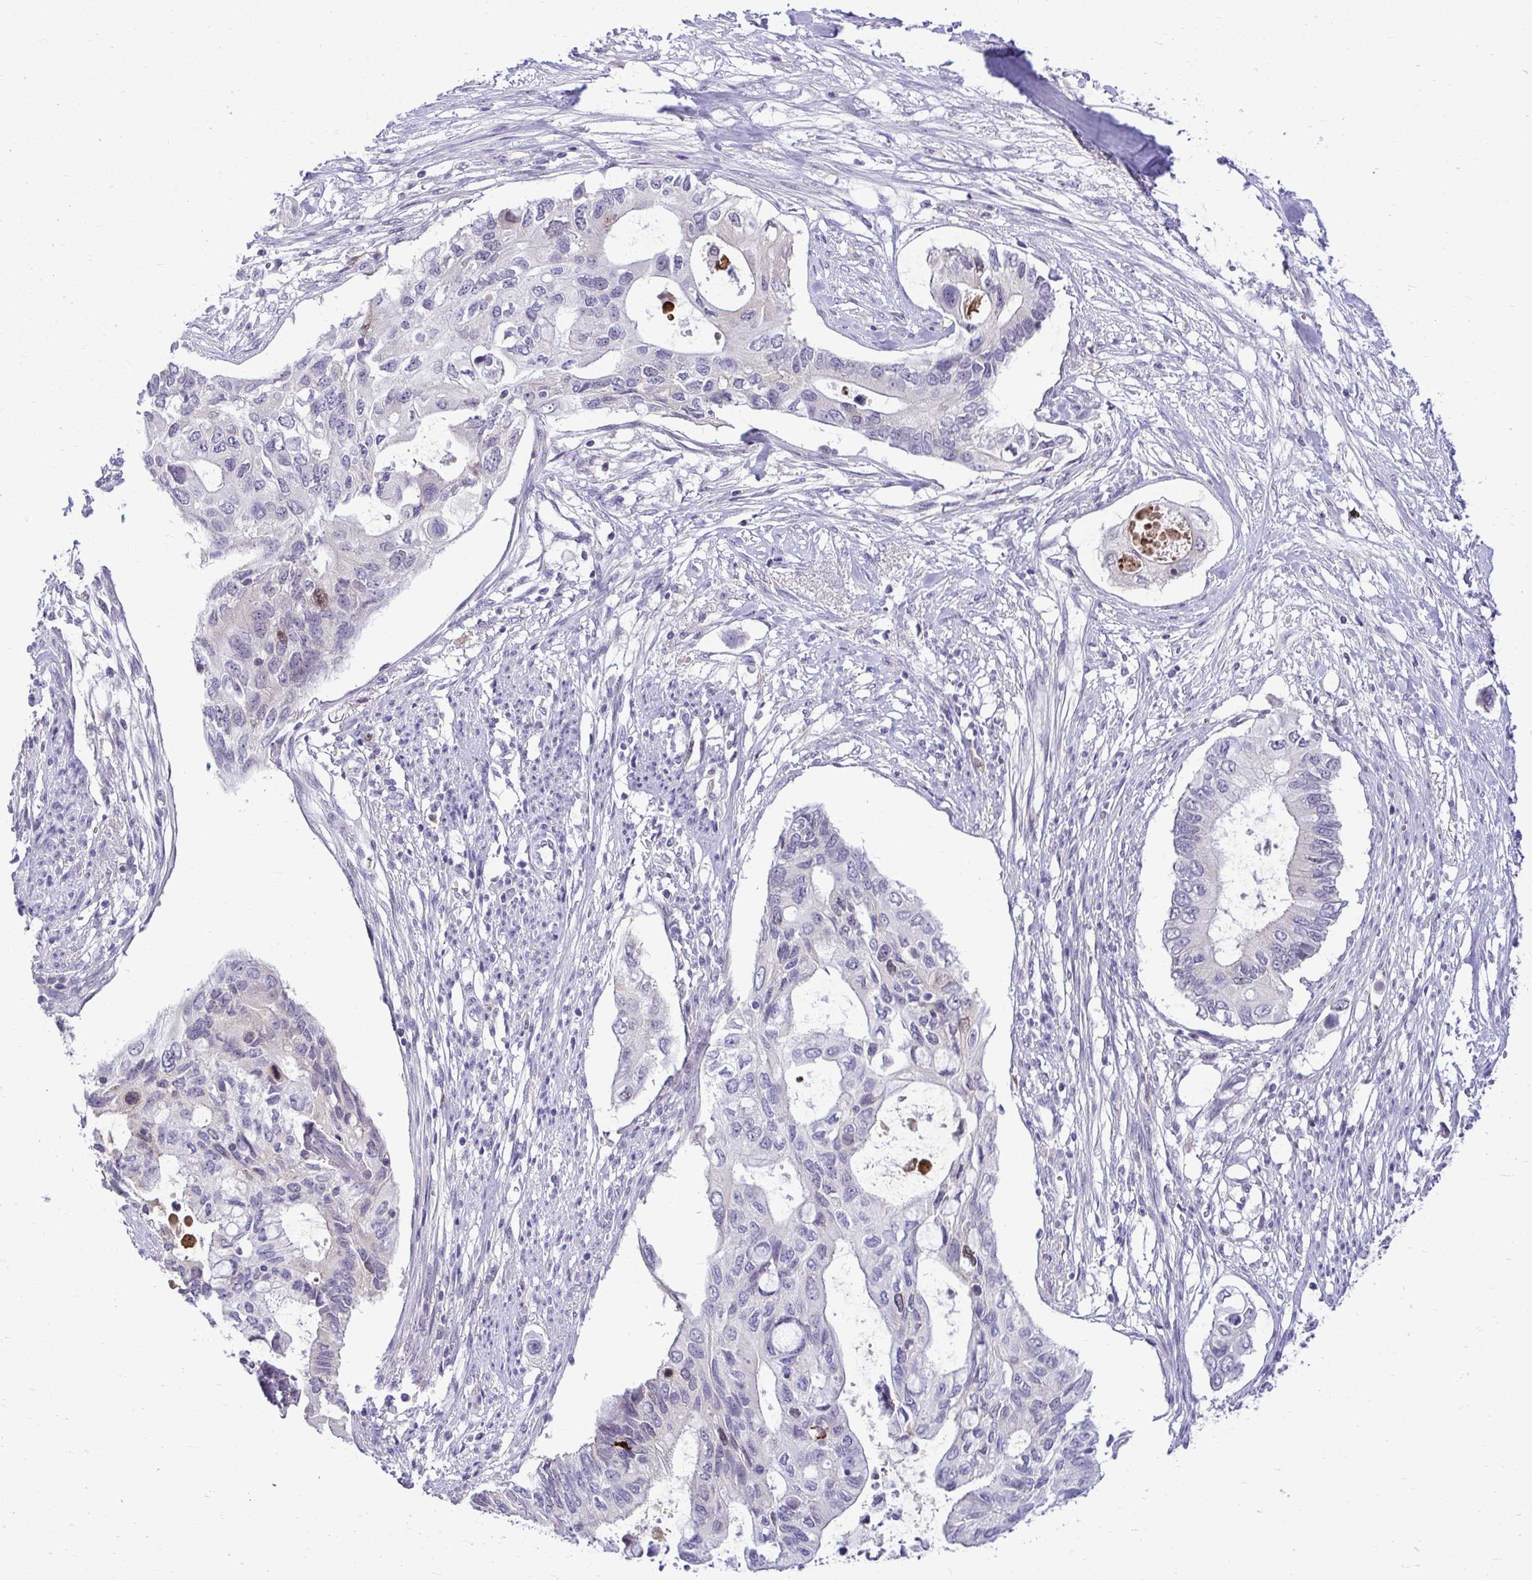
{"staining": {"intensity": "weak", "quantity": "<25%", "location": "nuclear"}, "tissue": "pancreatic cancer", "cell_type": "Tumor cells", "image_type": "cancer", "snomed": [{"axis": "morphology", "description": "Adenocarcinoma, NOS"}, {"axis": "topography", "description": "Pancreas"}], "caption": "Human adenocarcinoma (pancreatic) stained for a protein using immunohistochemistry (IHC) demonstrates no expression in tumor cells.", "gene": "CDC20", "patient": {"sex": "female", "age": 63}}